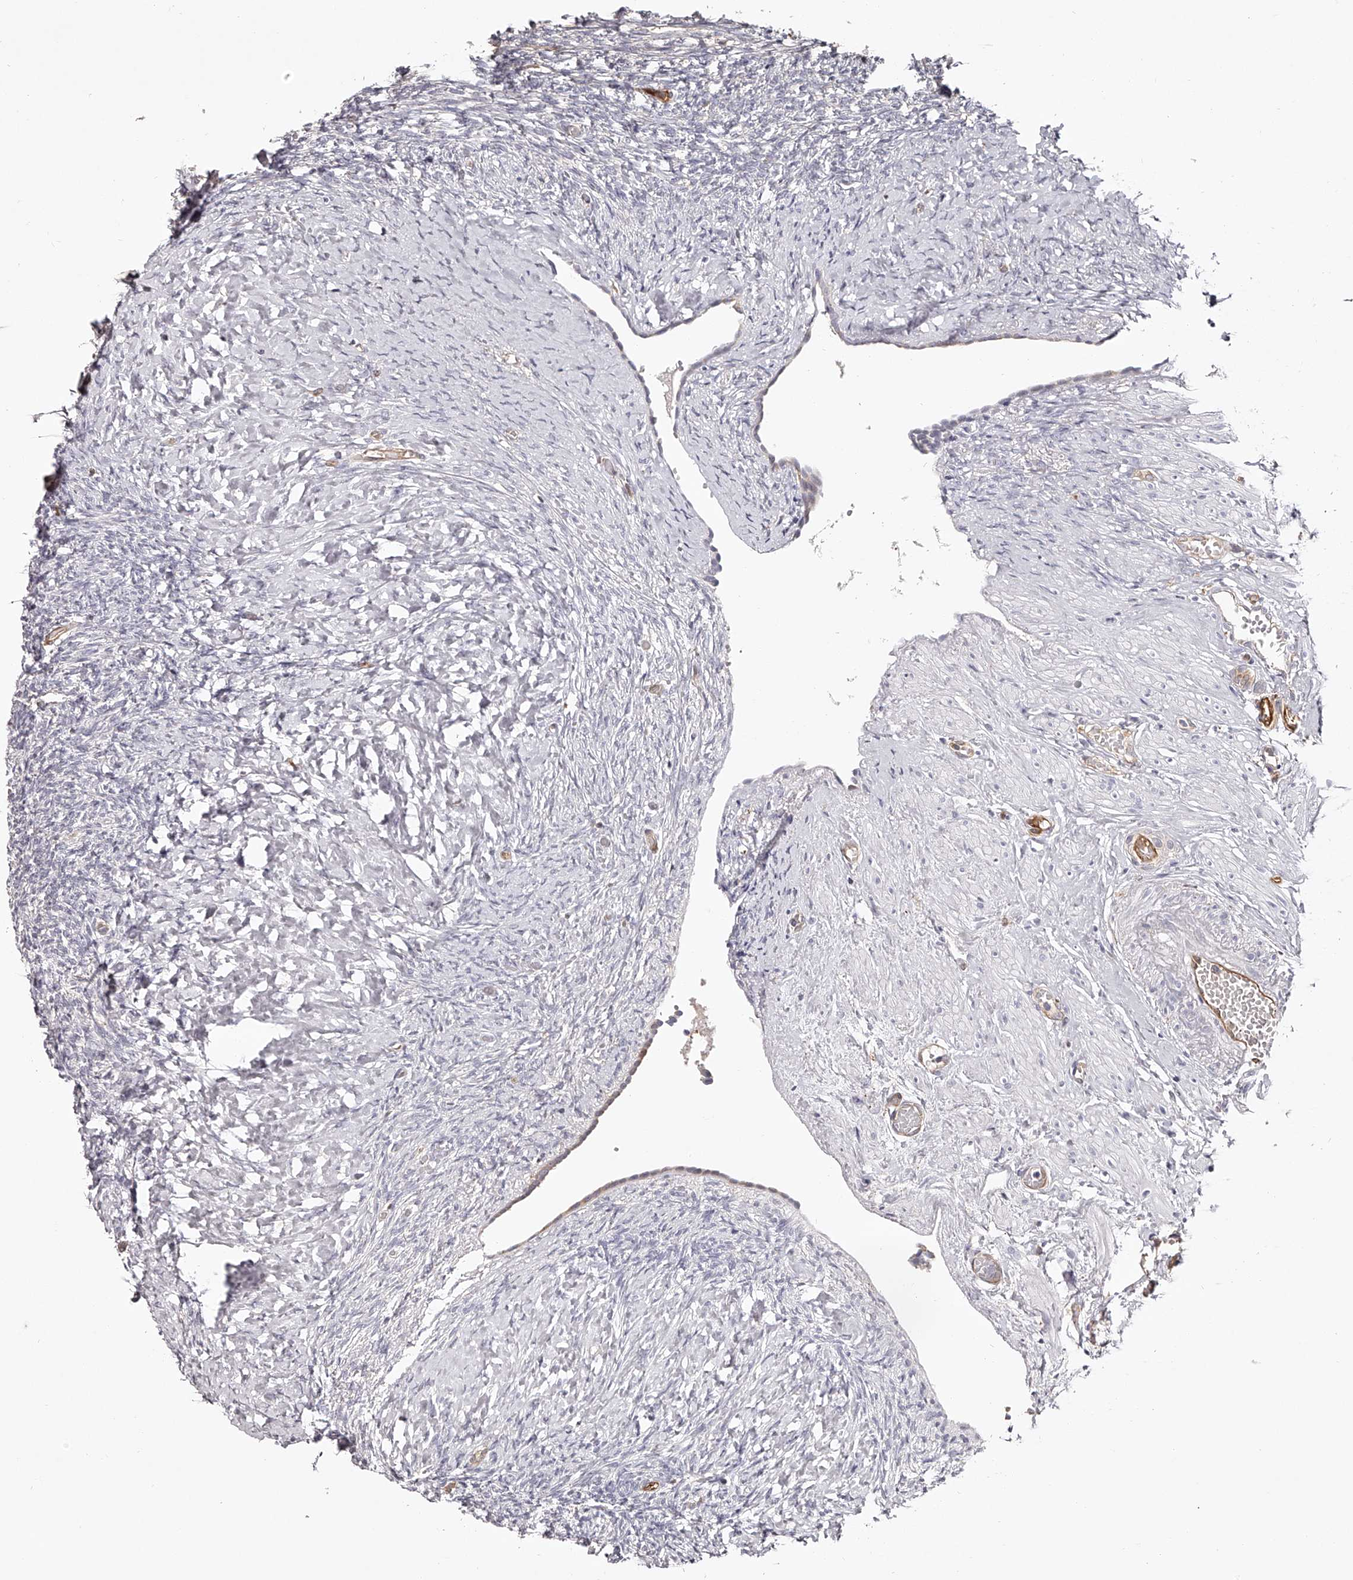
{"staining": {"intensity": "negative", "quantity": "none", "location": "none"}, "tissue": "ovary", "cell_type": "Ovarian stroma cells", "image_type": "normal", "snomed": [{"axis": "morphology", "description": "Normal tissue, NOS"}, {"axis": "topography", "description": "Ovary"}], "caption": "Protein analysis of unremarkable ovary demonstrates no significant positivity in ovarian stroma cells. The staining is performed using DAB brown chromogen with nuclei counter-stained in using hematoxylin.", "gene": "LAP3", "patient": {"sex": "female", "age": 41}}